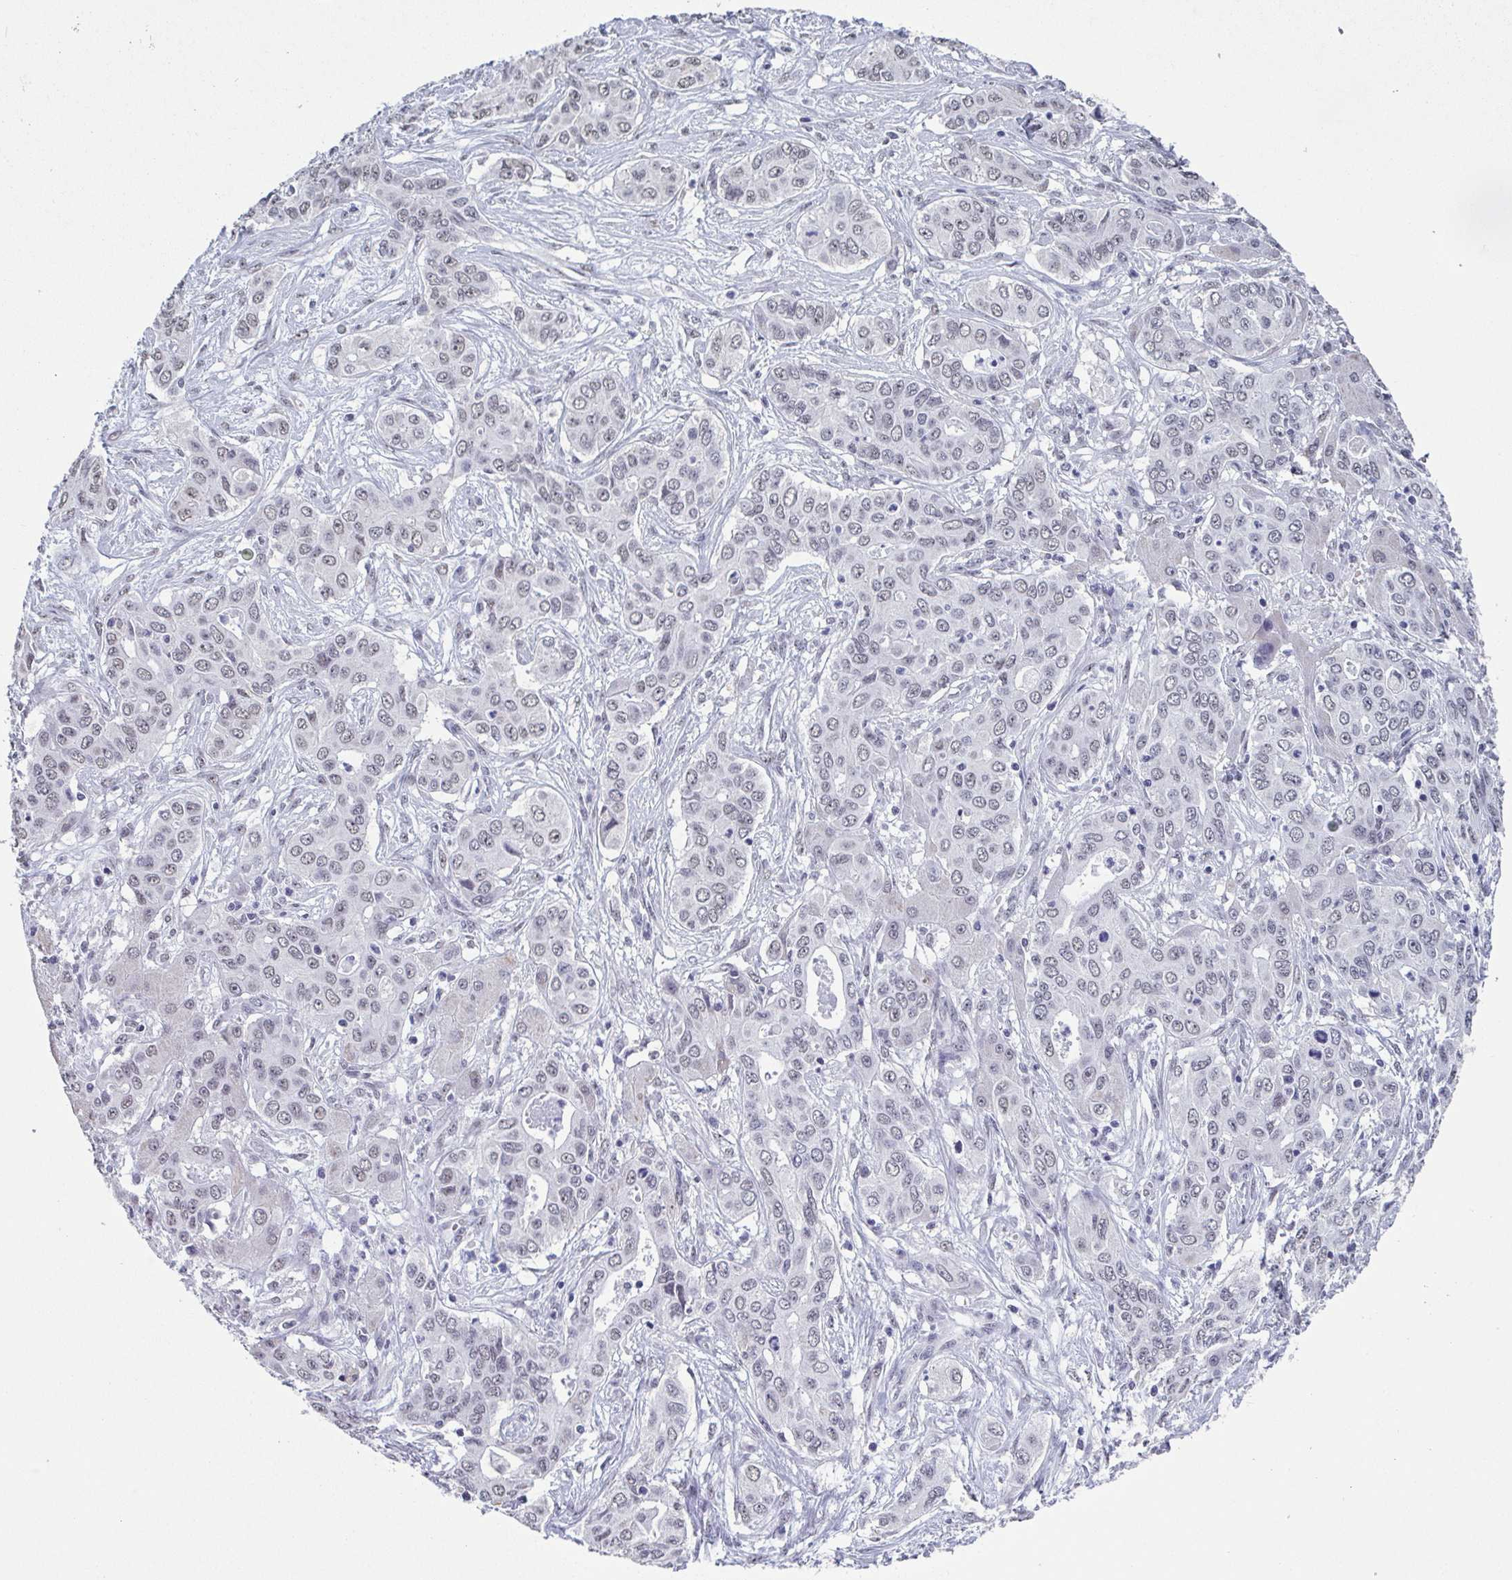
{"staining": {"intensity": "negative", "quantity": "none", "location": "none"}, "tissue": "liver cancer", "cell_type": "Tumor cells", "image_type": "cancer", "snomed": [{"axis": "morphology", "description": "Cholangiocarcinoma"}, {"axis": "topography", "description": "Liver"}], "caption": "Immunohistochemical staining of human liver cancer exhibits no significant expression in tumor cells.", "gene": "TMEM92", "patient": {"sex": "female", "age": 65}}